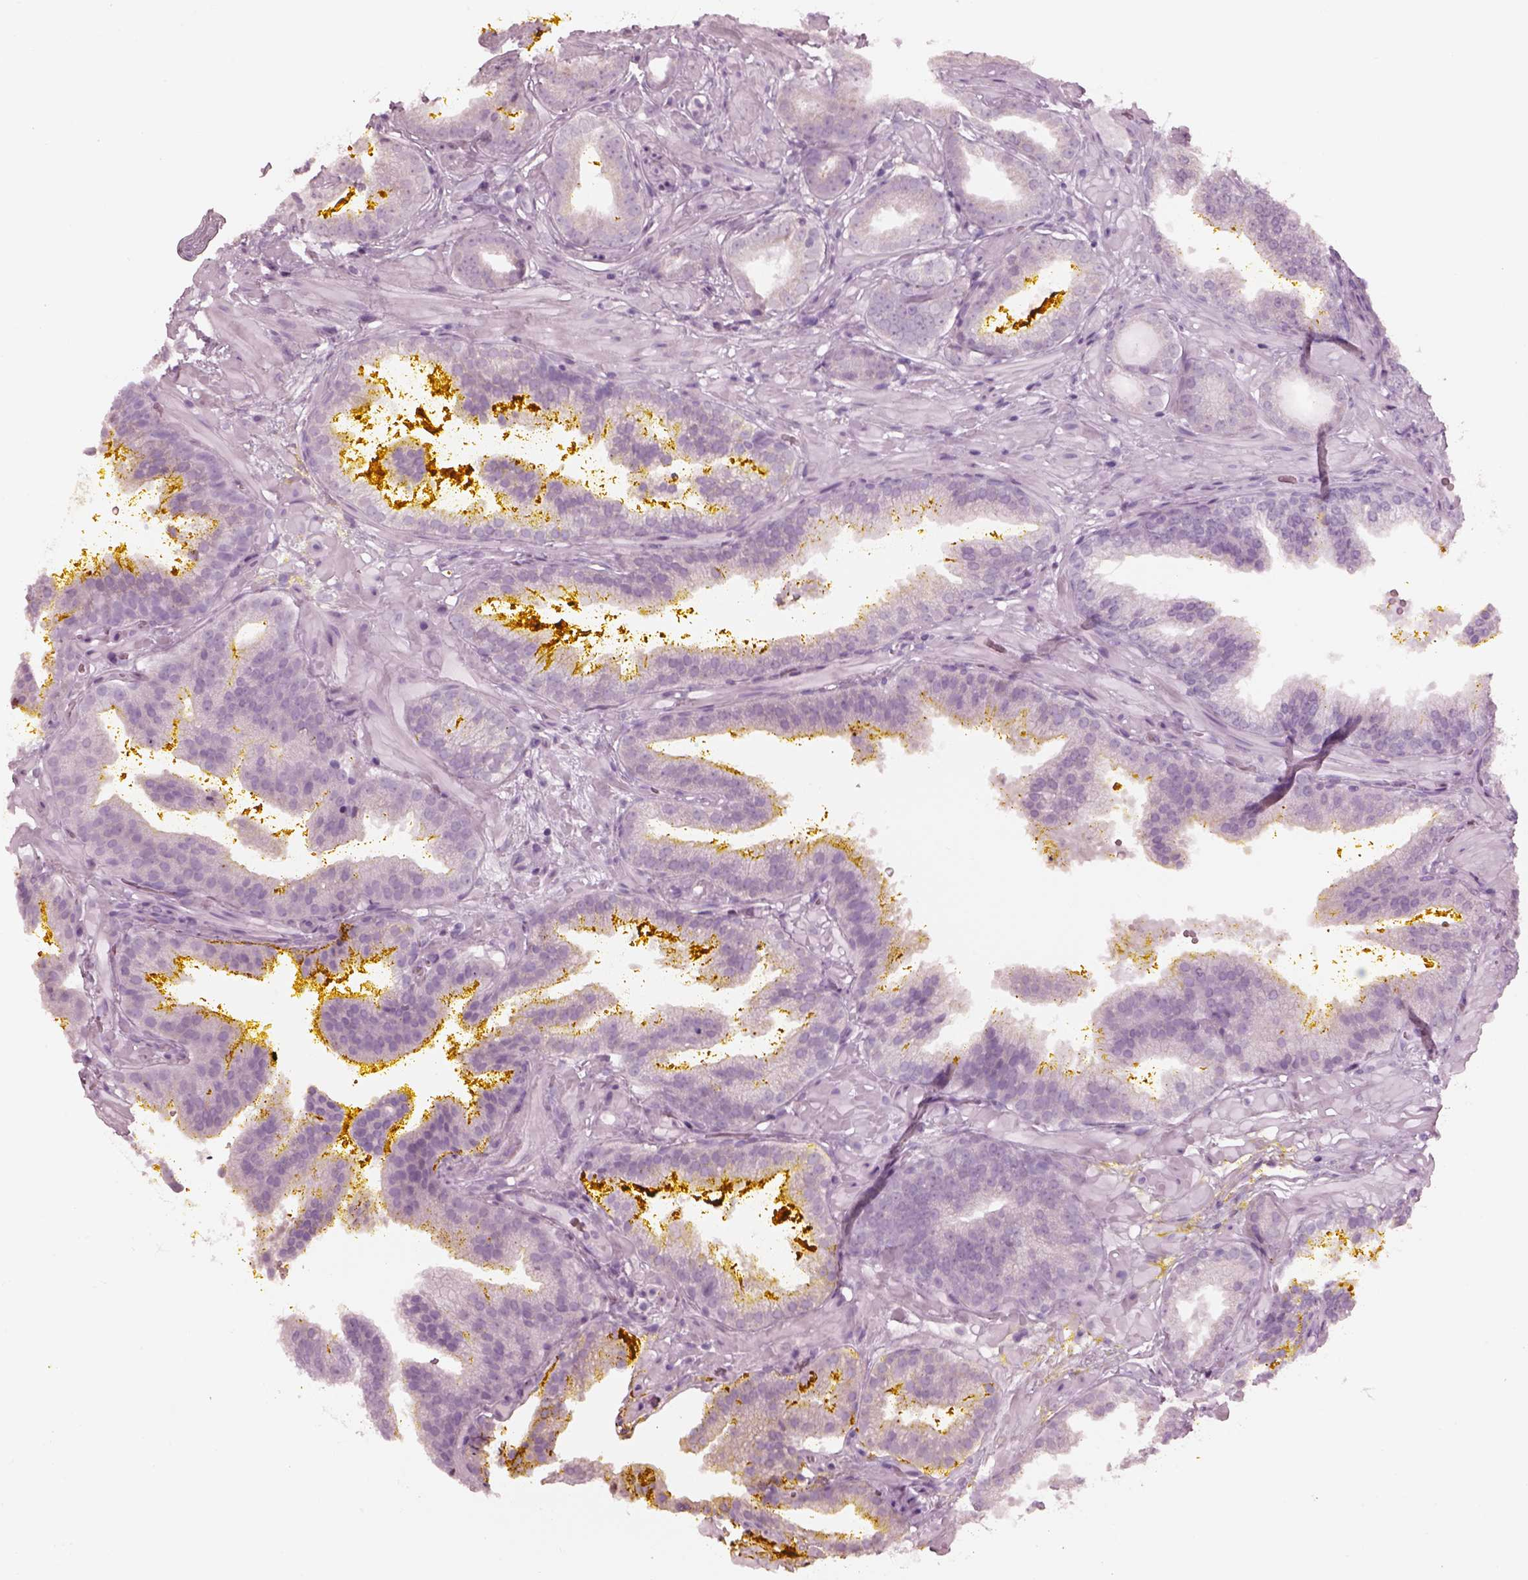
{"staining": {"intensity": "negative", "quantity": "none", "location": "none"}, "tissue": "prostate cancer", "cell_type": "Tumor cells", "image_type": "cancer", "snomed": [{"axis": "morphology", "description": "Adenocarcinoma, NOS"}, {"axis": "topography", "description": "Prostate"}], "caption": "Immunohistochemical staining of human adenocarcinoma (prostate) demonstrates no significant staining in tumor cells.", "gene": "KRTAP24-1", "patient": {"sex": "male", "age": 63}}